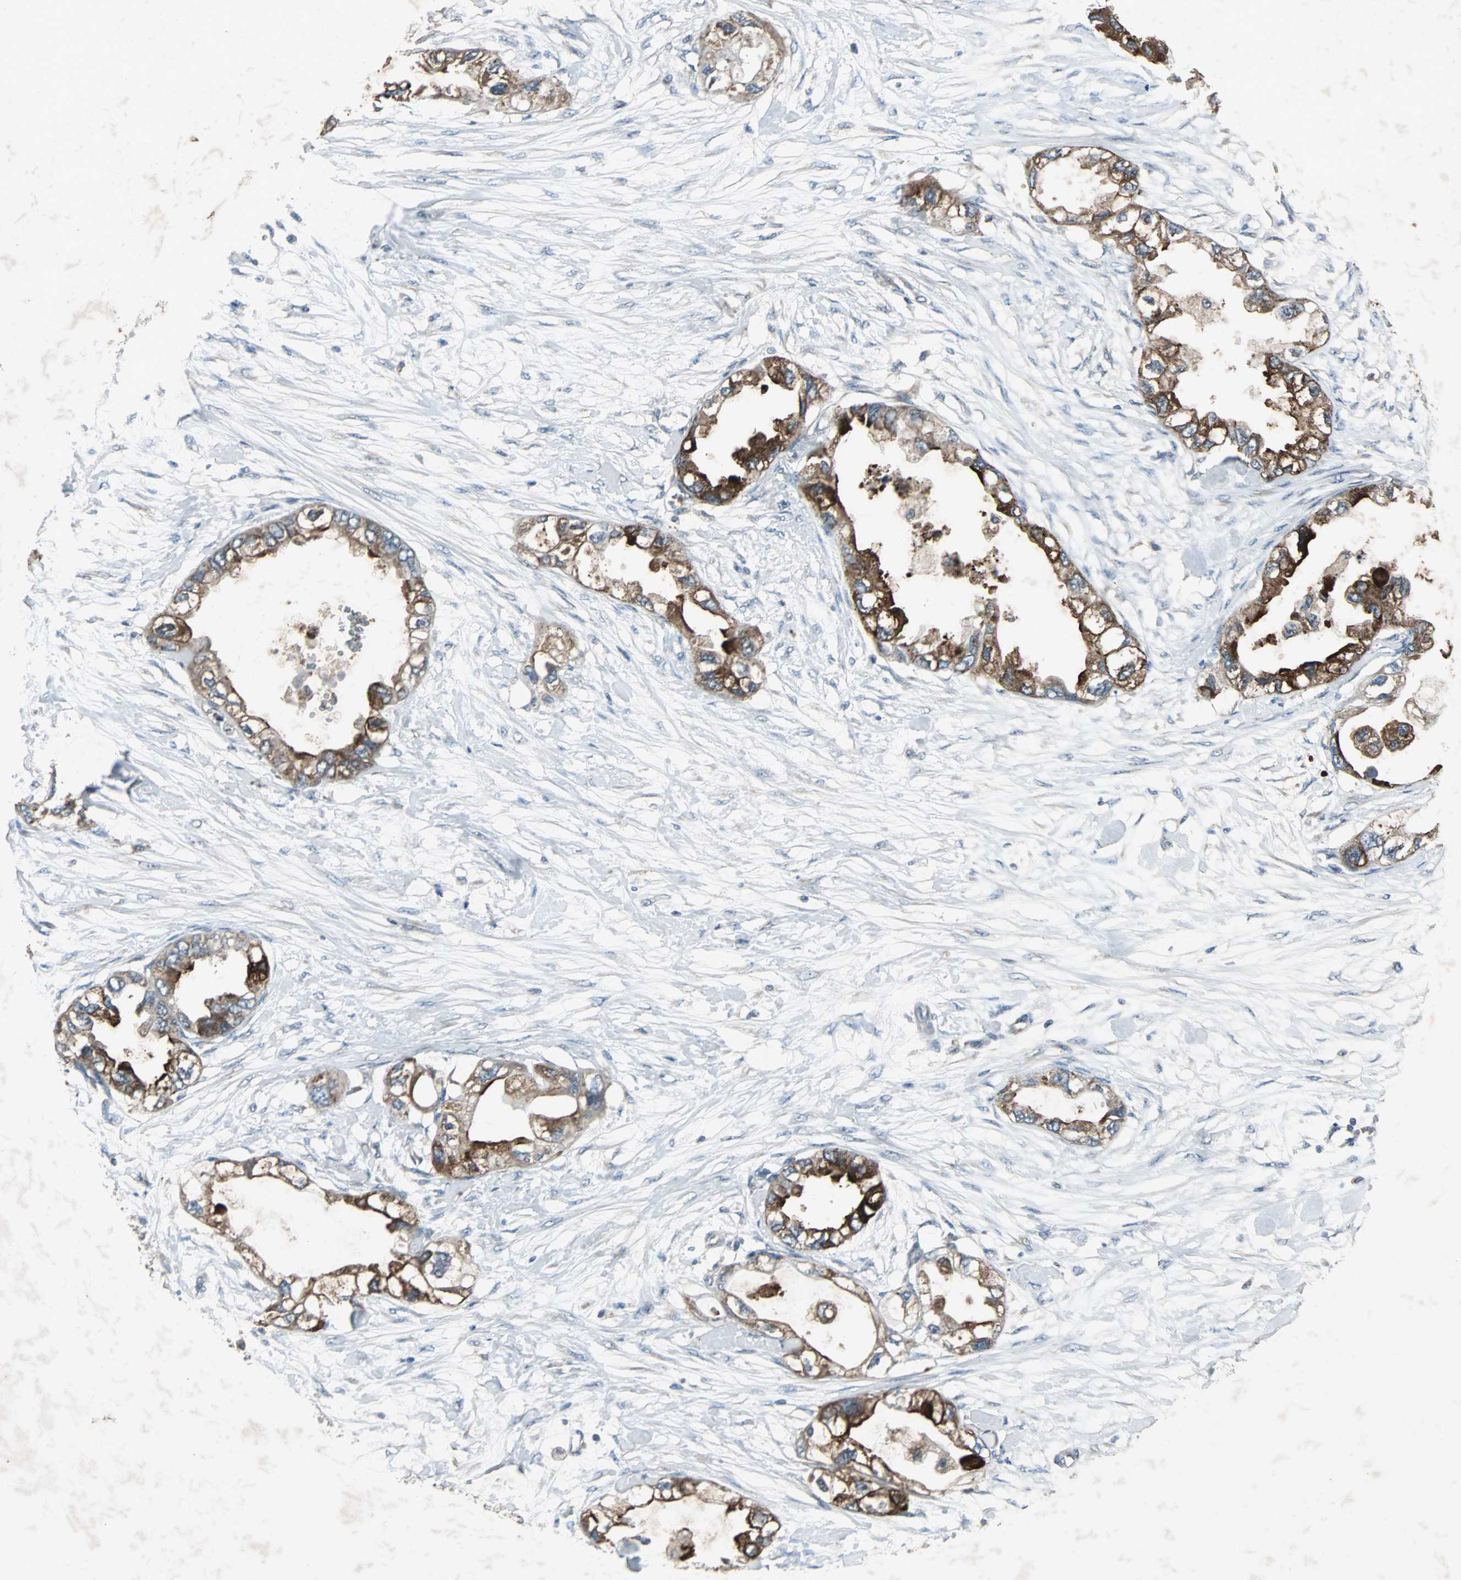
{"staining": {"intensity": "moderate", "quantity": ">75%", "location": "cytoplasmic/membranous"}, "tissue": "endometrial cancer", "cell_type": "Tumor cells", "image_type": "cancer", "snomed": [{"axis": "morphology", "description": "Adenocarcinoma, NOS"}, {"axis": "topography", "description": "Endometrium"}], "caption": "This histopathology image displays IHC staining of human adenocarcinoma (endometrial), with medium moderate cytoplasmic/membranous expression in approximately >75% of tumor cells.", "gene": "SOS1", "patient": {"sex": "female", "age": 67}}